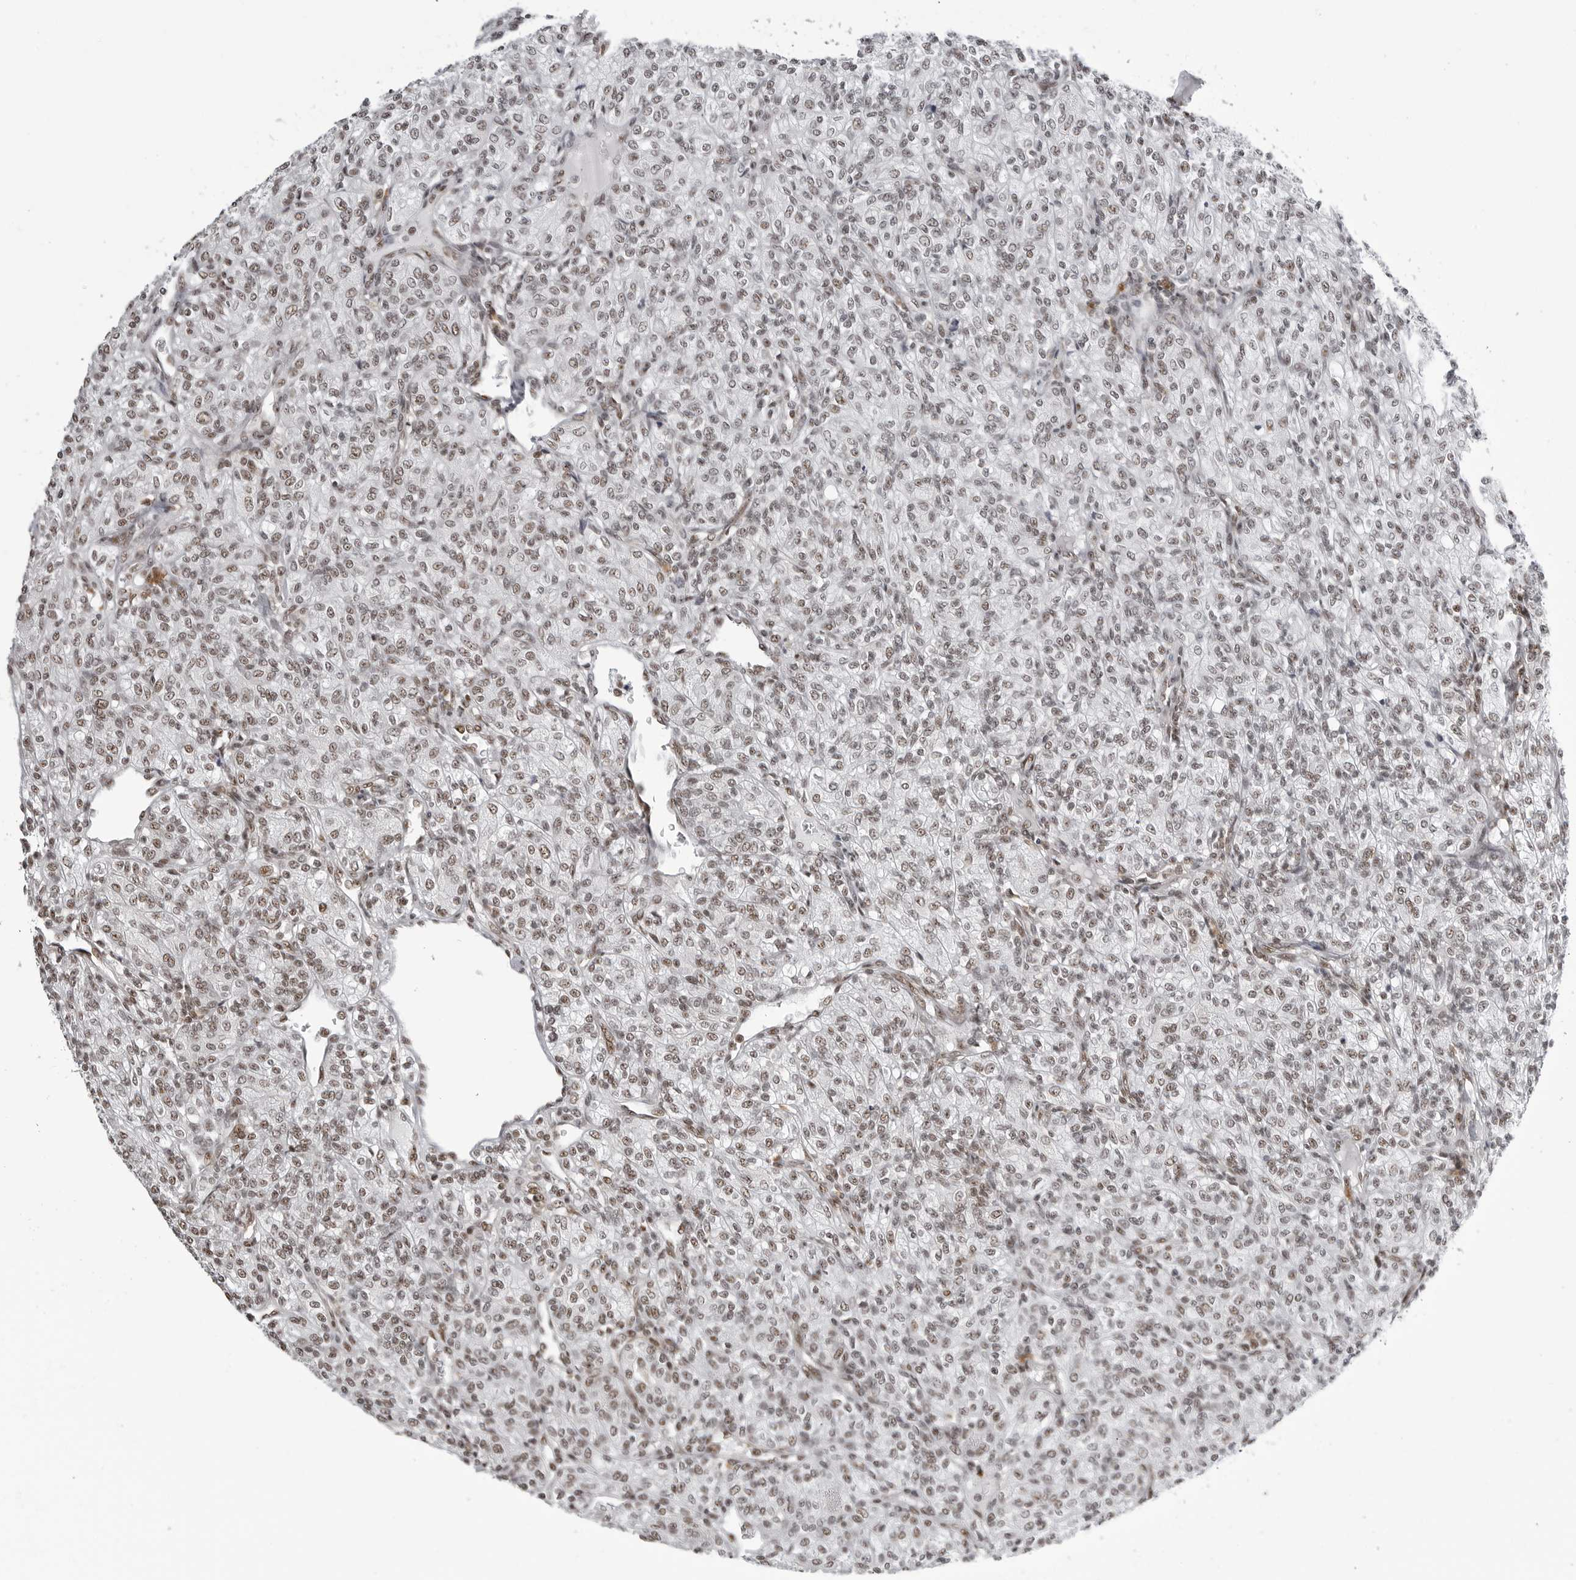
{"staining": {"intensity": "weak", "quantity": "25%-75%", "location": "nuclear"}, "tissue": "renal cancer", "cell_type": "Tumor cells", "image_type": "cancer", "snomed": [{"axis": "morphology", "description": "Adenocarcinoma, NOS"}, {"axis": "topography", "description": "Kidney"}], "caption": "This is a photomicrograph of immunohistochemistry staining of renal cancer (adenocarcinoma), which shows weak staining in the nuclear of tumor cells.", "gene": "WRAP53", "patient": {"sex": "male", "age": 77}}